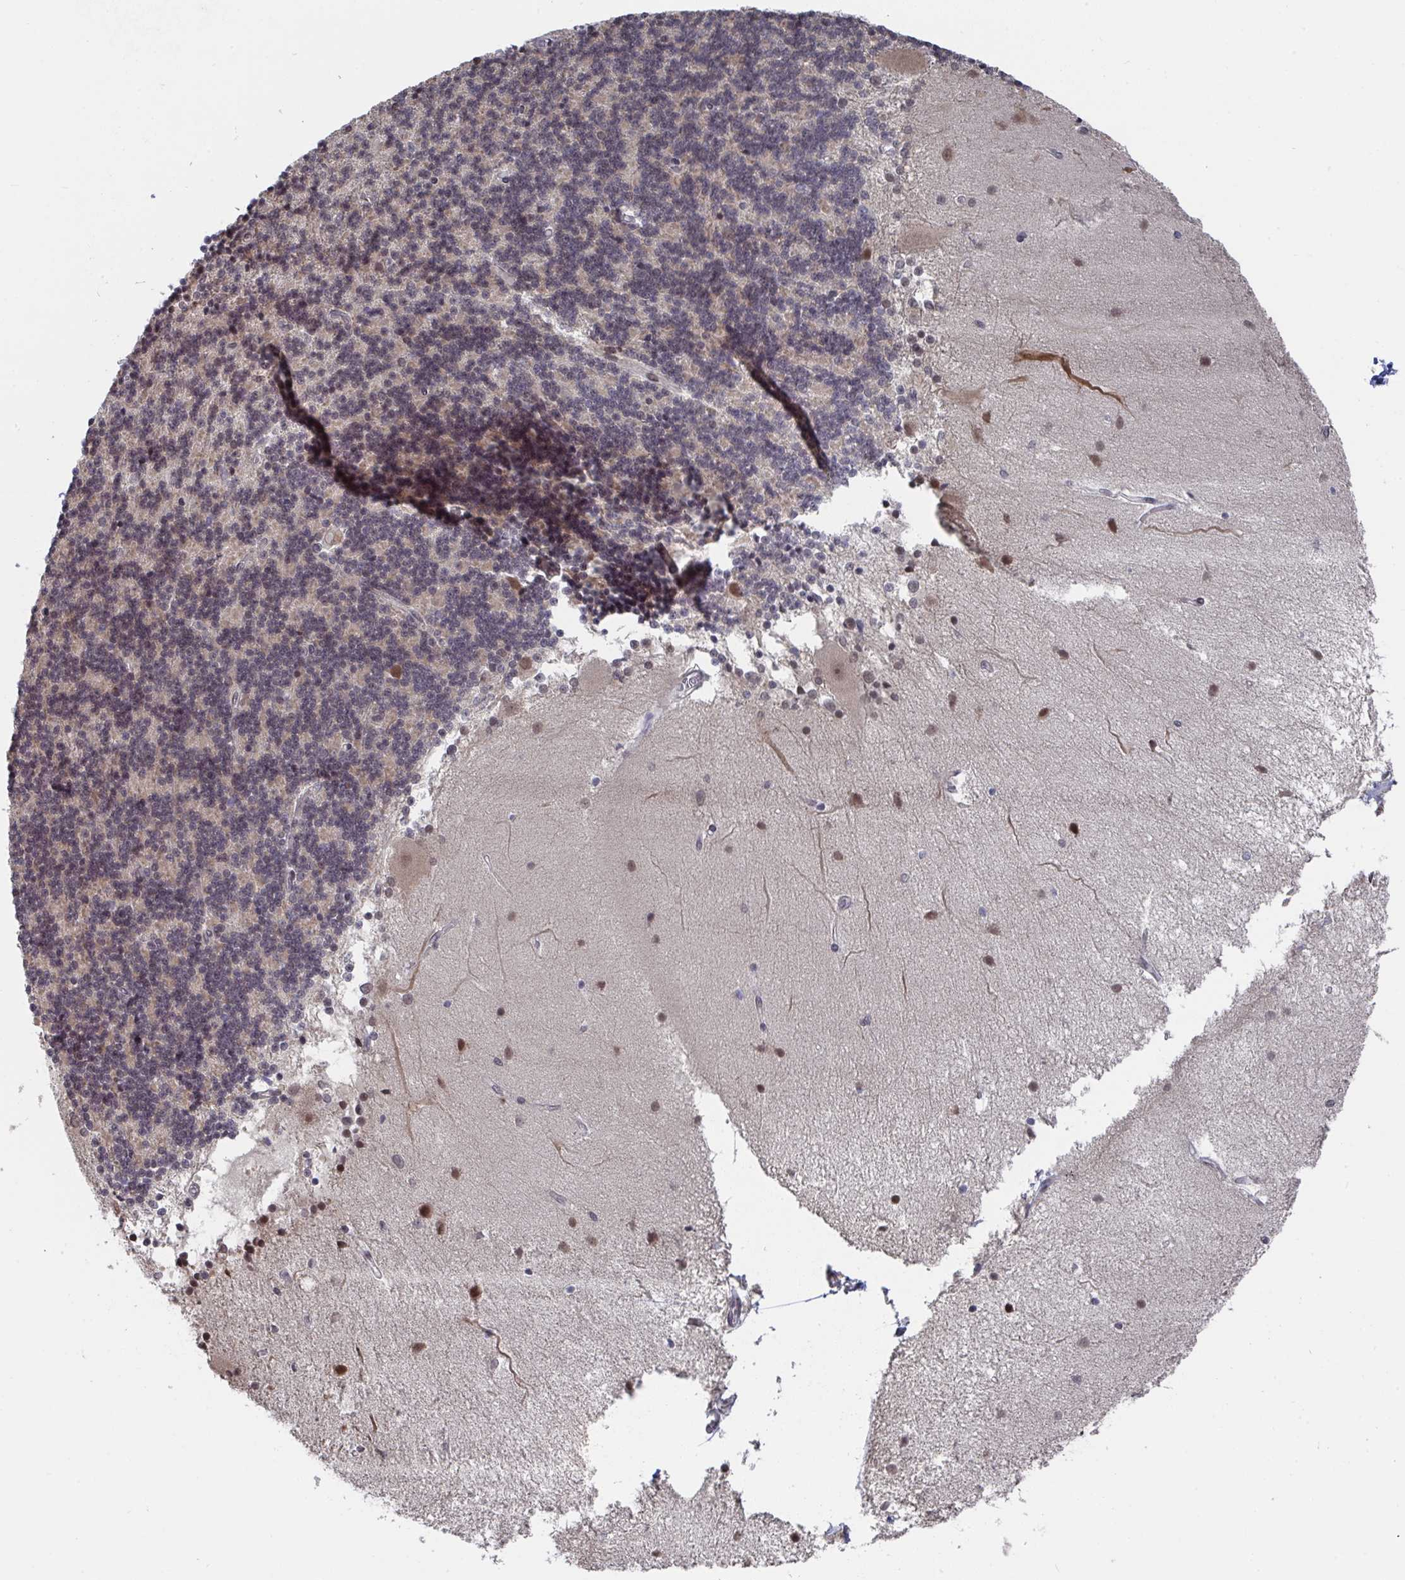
{"staining": {"intensity": "weak", "quantity": "25%-75%", "location": "nuclear"}, "tissue": "cerebellum", "cell_type": "Cells in granular layer", "image_type": "normal", "snomed": [{"axis": "morphology", "description": "Normal tissue, NOS"}, {"axis": "topography", "description": "Cerebellum"}], "caption": "High-power microscopy captured an immunohistochemistry histopathology image of unremarkable cerebellum, revealing weak nuclear positivity in about 25%-75% of cells in granular layer.", "gene": "JMJD1C", "patient": {"sex": "female", "age": 54}}